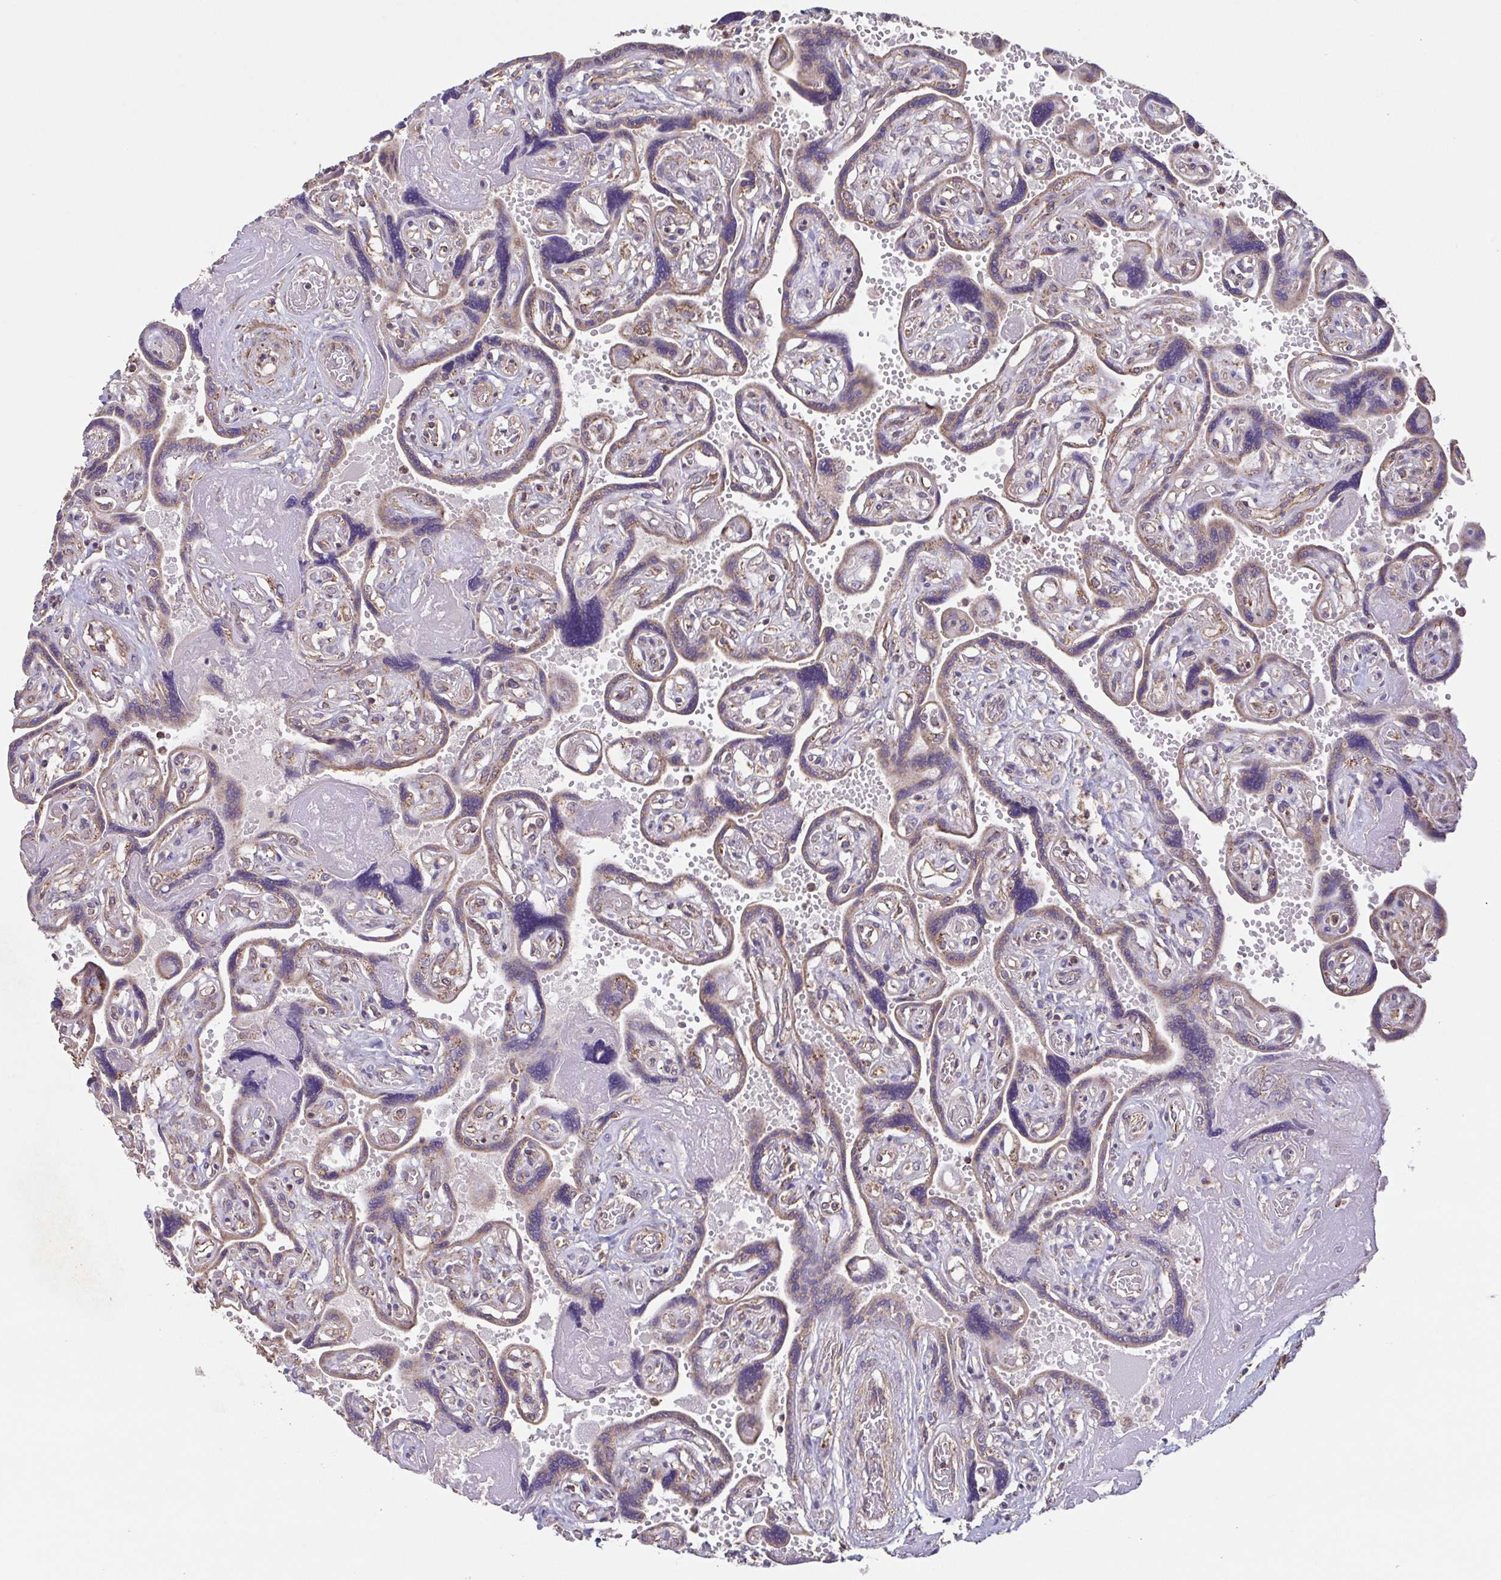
{"staining": {"intensity": "moderate", "quantity": ">75%", "location": "cytoplasmic/membranous"}, "tissue": "placenta", "cell_type": "Decidual cells", "image_type": "normal", "snomed": [{"axis": "morphology", "description": "Normal tissue, NOS"}, {"axis": "topography", "description": "Placenta"}], "caption": "A brown stain highlights moderate cytoplasmic/membranous expression of a protein in decidual cells of normal placenta. (brown staining indicates protein expression, while blue staining denotes nuclei).", "gene": "DIP2B", "patient": {"sex": "female", "age": 32}}